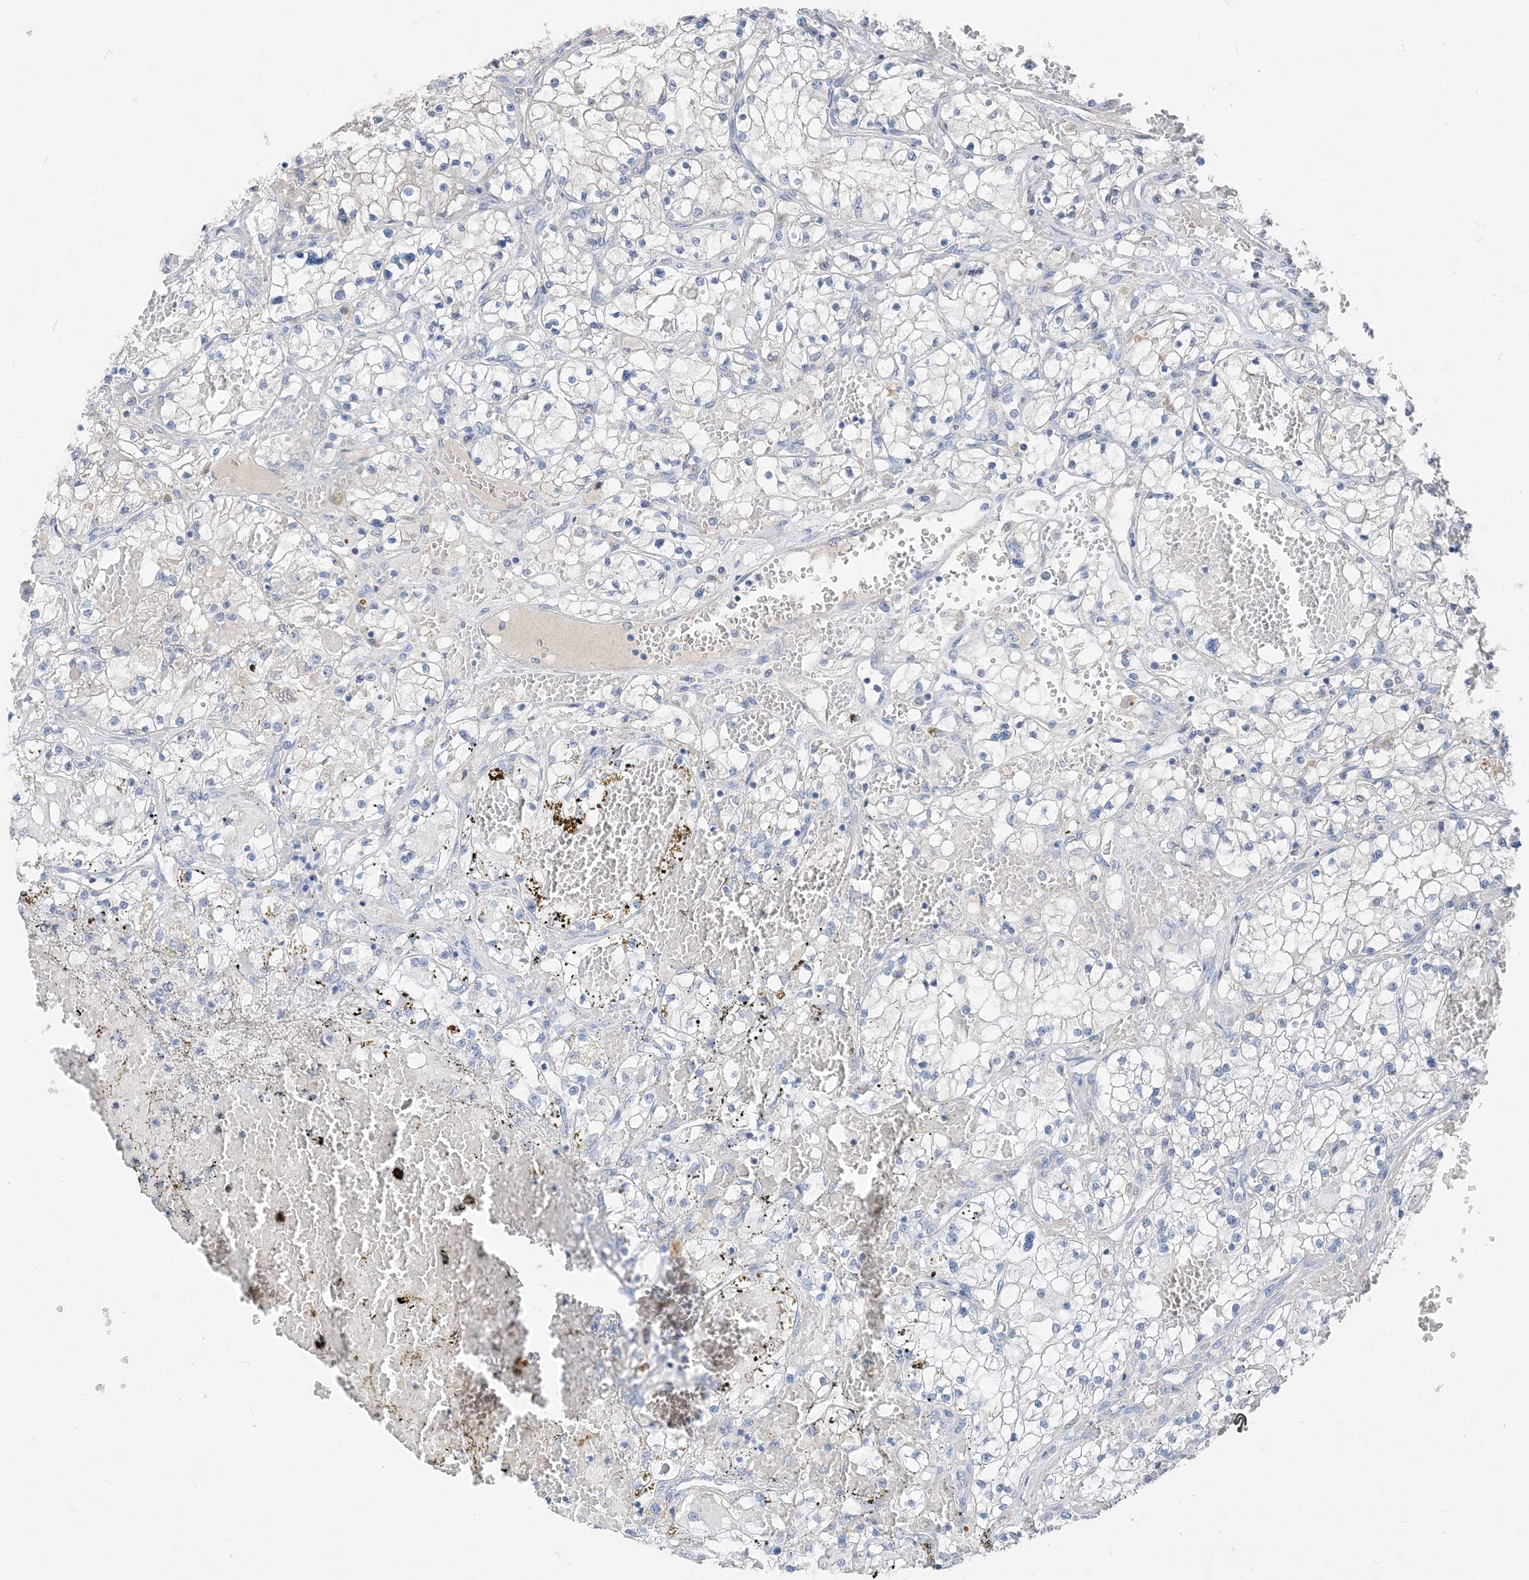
{"staining": {"intensity": "negative", "quantity": "none", "location": "none"}, "tissue": "renal cancer", "cell_type": "Tumor cells", "image_type": "cancer", "snomed": [{"axis": "morphology", "description": "Normal tissue, NOS"}, {"axis": "morphology", "description": "Adenocarcinoma, NOS"}, {"axis": "topography", "description": "Kidney"}], "caption": "Immunohistochemistry (IHC) of renal cancer displays no staining in tumor cells. (DAB immunohistochemistry (IHC) with hematoxylin counter stain).", "gene": "NCOA7", "patient": {"sex": "male", "age": 68}}